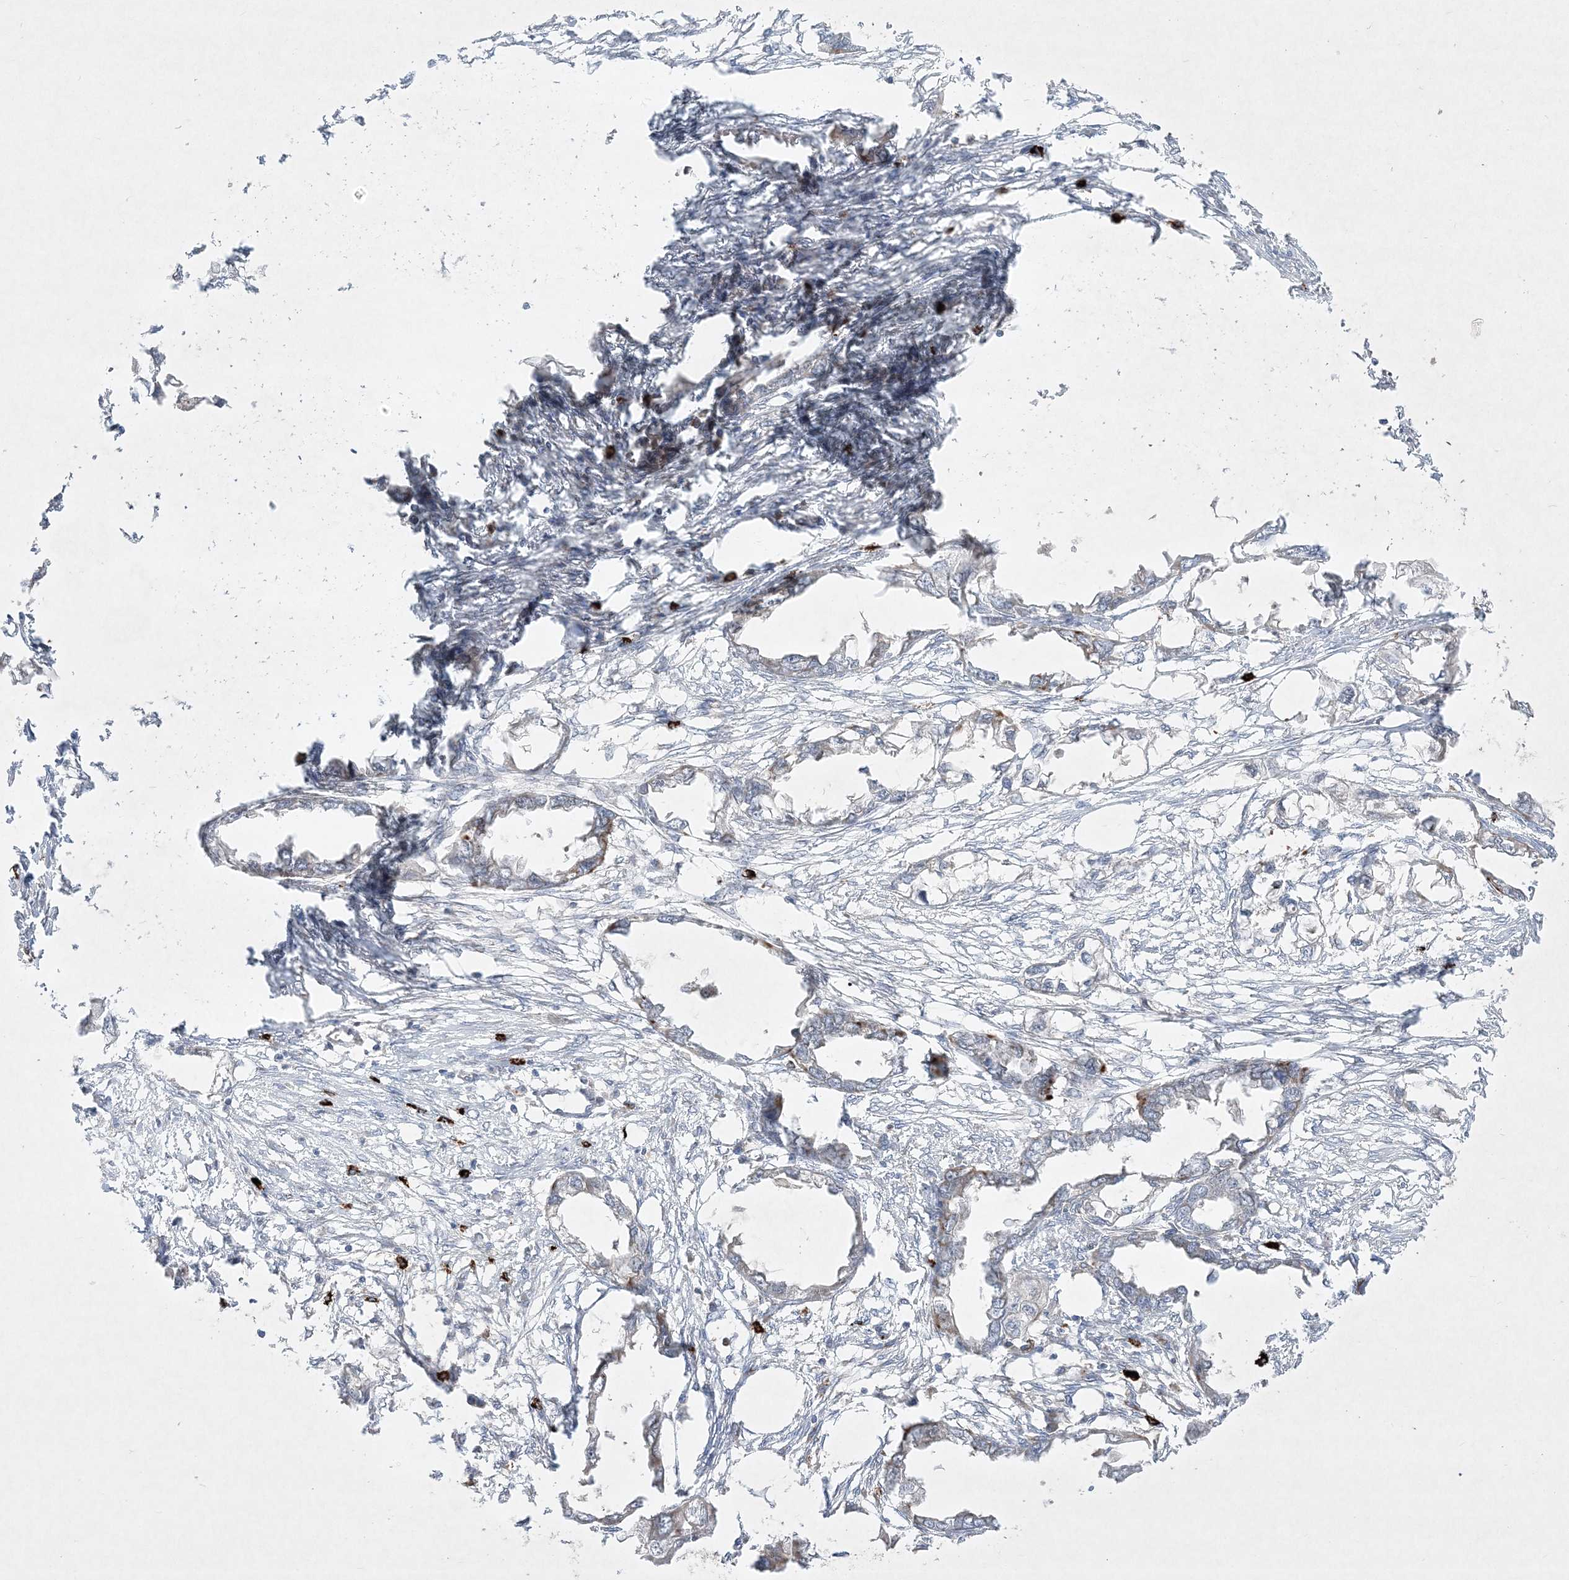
{"staining": {"intensity": "weak", "quantity": "<25%", "location": "cytoplasmic/membranous"}, "tissue": "endometrial cancer", "cell_type": "Tumor cells", "image_type": "cancer", "snomed": [{"axis": "morphology", "description": "Adenocarcinoma, NOS"}, {"axis": "morphology", "description": "Adenocarcinoma, metastatic, NOS"}, {"axis": "topography", "description": "Adipose tissue"}, {"axis": "topography", "description": "Endometrium"}], "caption": "This photomicrograph is of endometrial metastatic adenocarcinoma stained with IHC to label a protein in brown with the nuclei are counter-stained blue. There is no expression in tumor cells. (Stains: DAB (3,3'-diaminobenzidine) immunohistochemistry with hematoxylin counter stain, Microscopy: brightfield microscopy at high magnification).", "gene": "CLNK", "patient": {"sex": "female", "age": 67}}